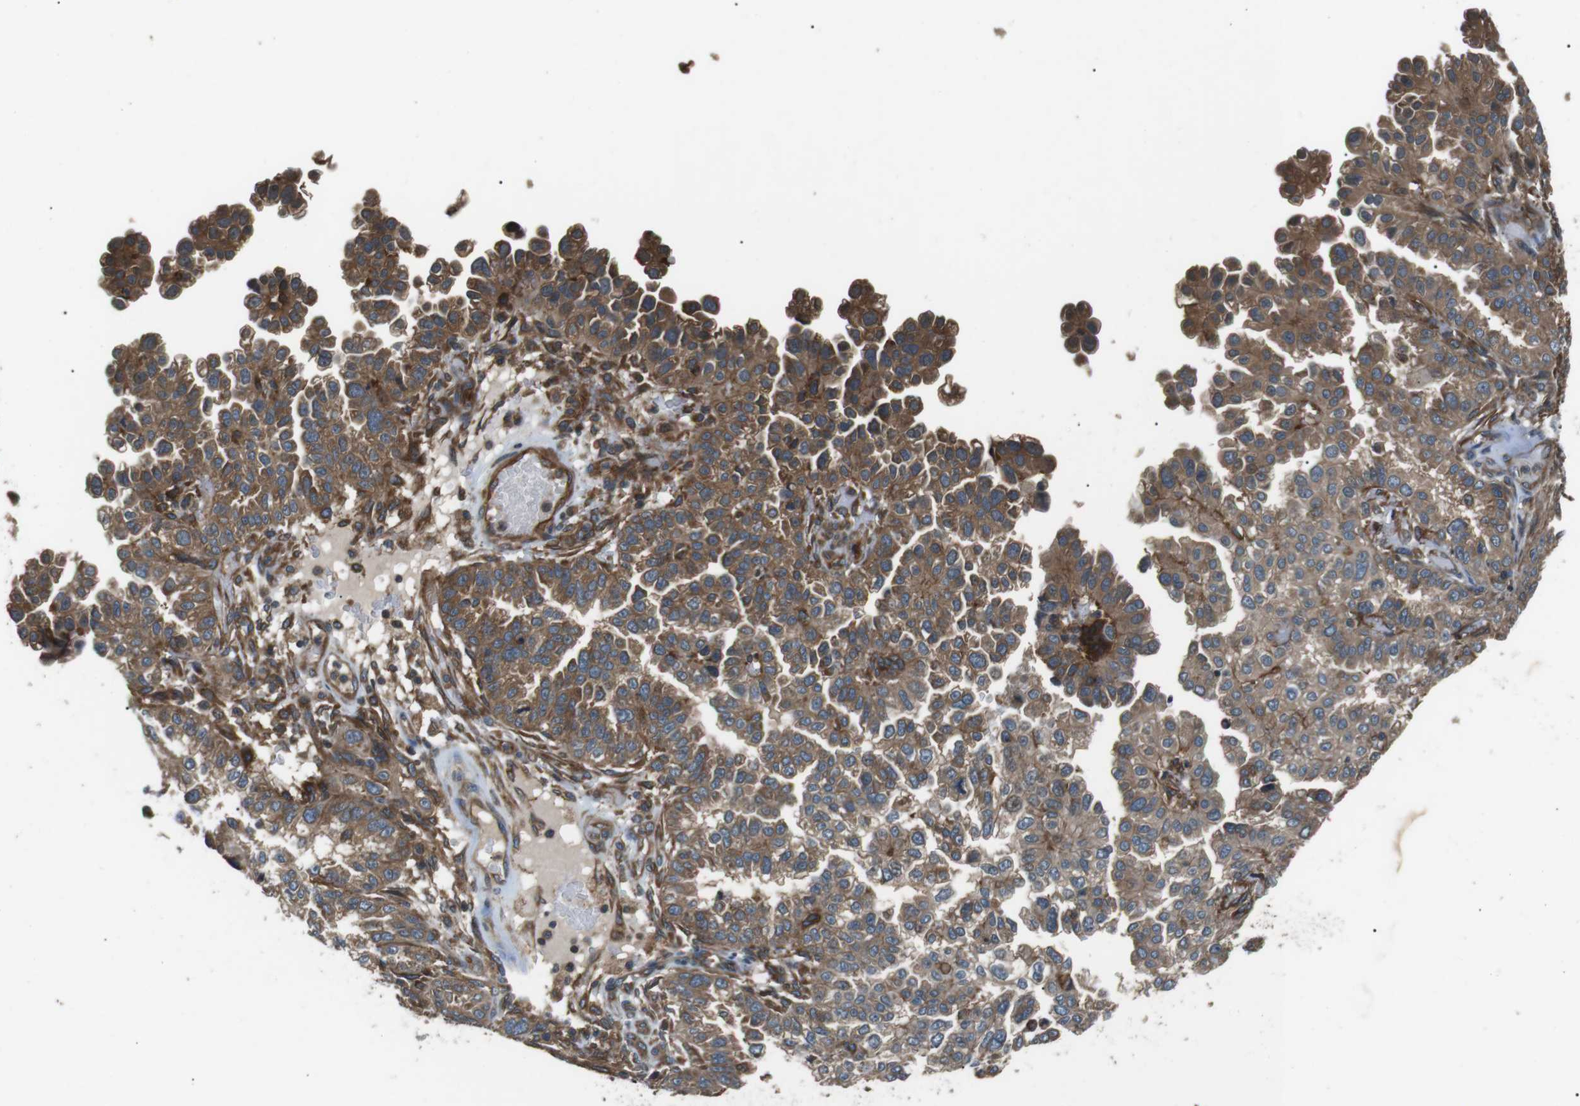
{"staining": {"intensity": "moderate", "quantity": ">75%", "location": "cytoplasmic/membranous"}, "tissue": "endometrial cancer", "cell_type": "Tumor cells", "image_type": "cancer", "snomed": [{"axis": "morphology", "description": "Adenocarcinoma, NOS"}, {"axis": "topography", "description": "Endometrium"}], "caption": "Endometrial adenocarcinoma stained for a protein reveals moderate cytoplasmic/membranous positivity in tumor cells.", "gene": "GPR161", "patient": {"sex": "female", "age": 85}}